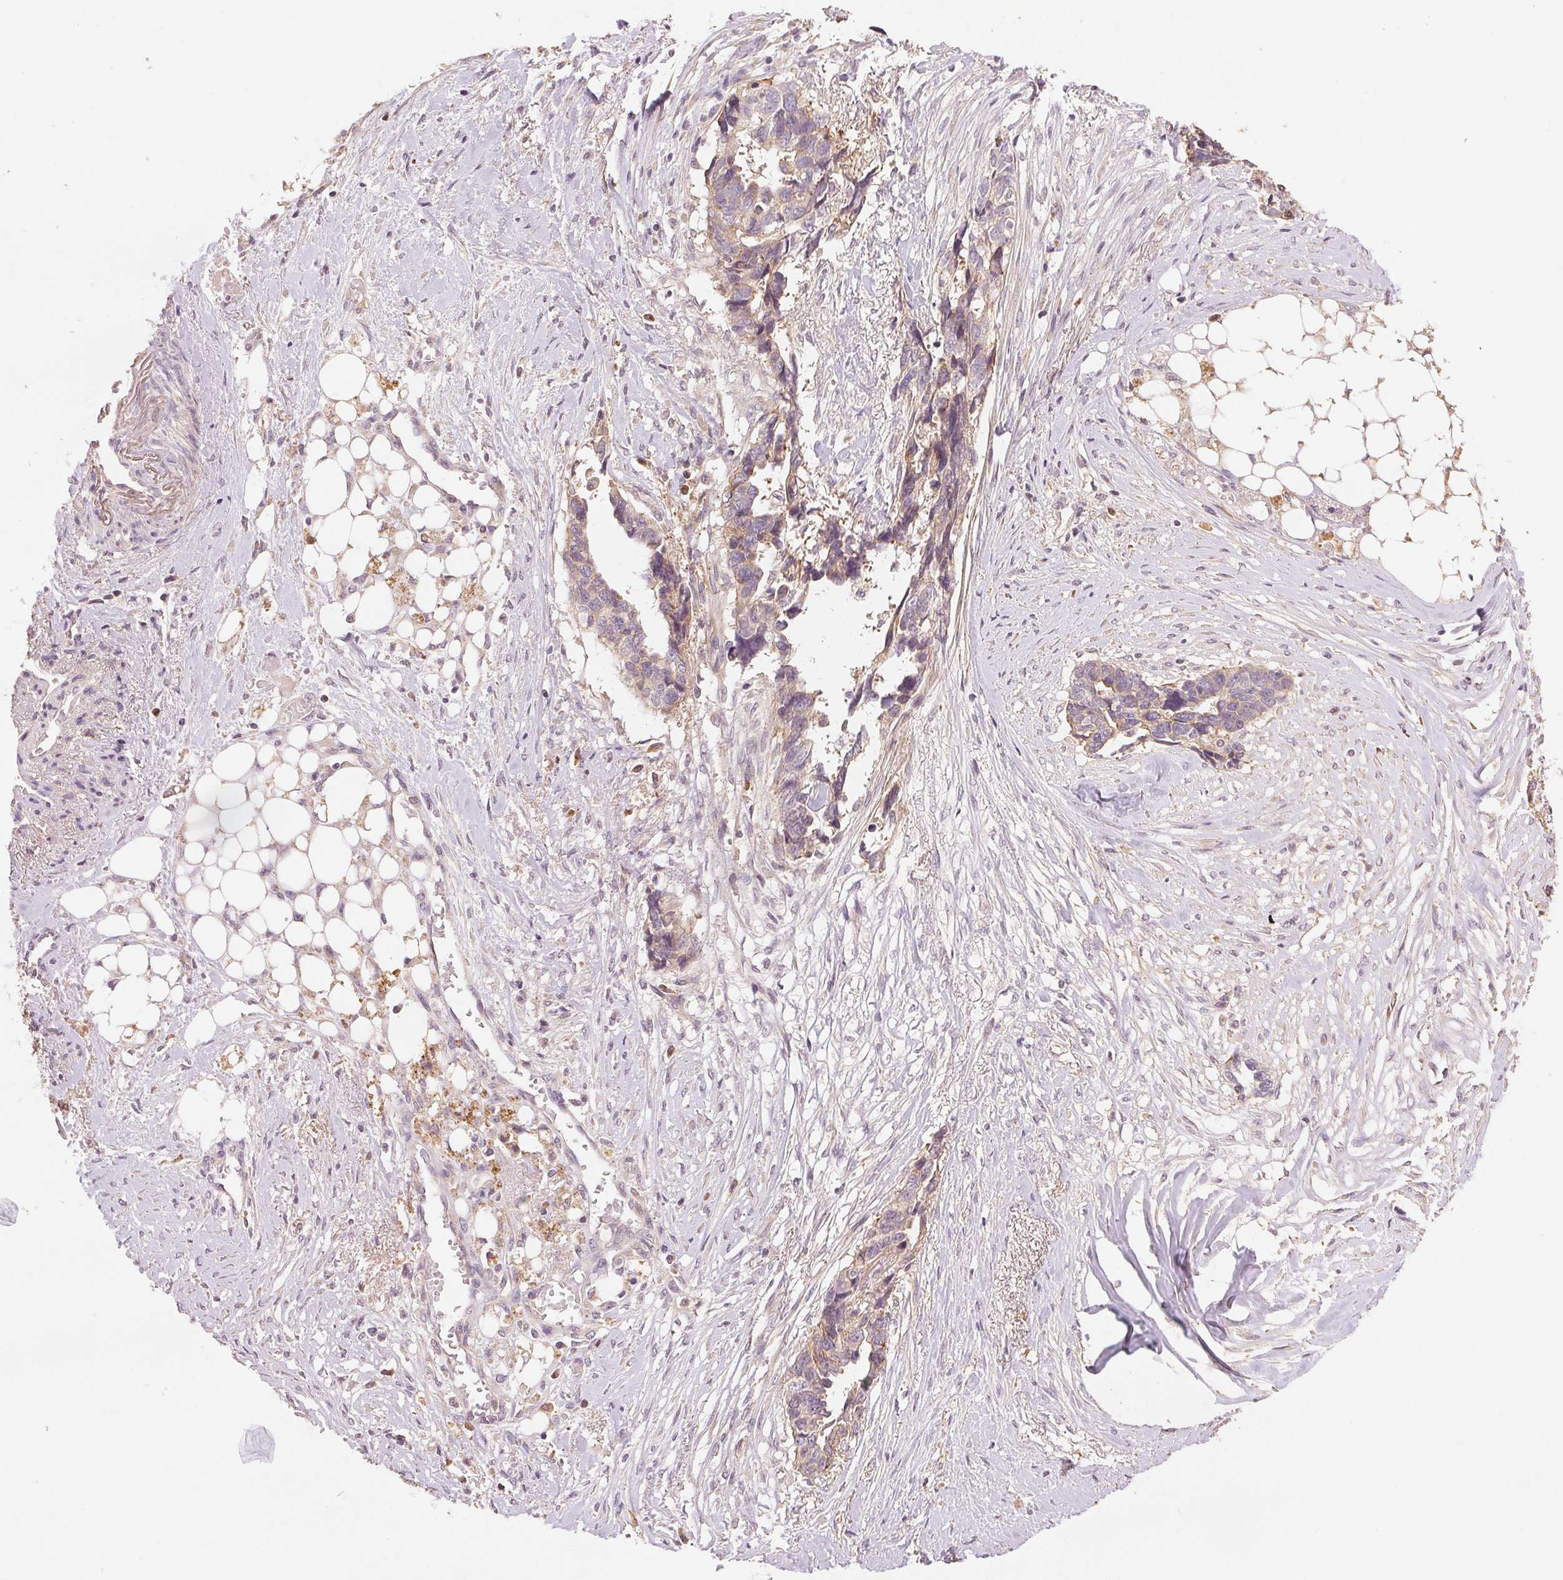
{"staining": {"intensity": "weak", "quantity": "25%-75%", "location": "cytoplasmic/membranous"}, "tissue": "ovarian cancer", "cell_type": "Tumor cells", "image_type": "cancer", "snomed": [{"axis": "morphology", "description": "Cystadenocarcinoma, serous, NOS"}, {"axis": "topography", "description": "Ovary"}], "caption": "This micrograph shows ovarian cancer (serous cystadenocarcinoma) stained with IHC to label a protein in brown. The cytoplasmic/membranous of tumor cells show weak positivity for the protein. Nuclei are counter-stained blue.", "gene": "YIF1B", "patient": {"sex": "female", "age": 69}}